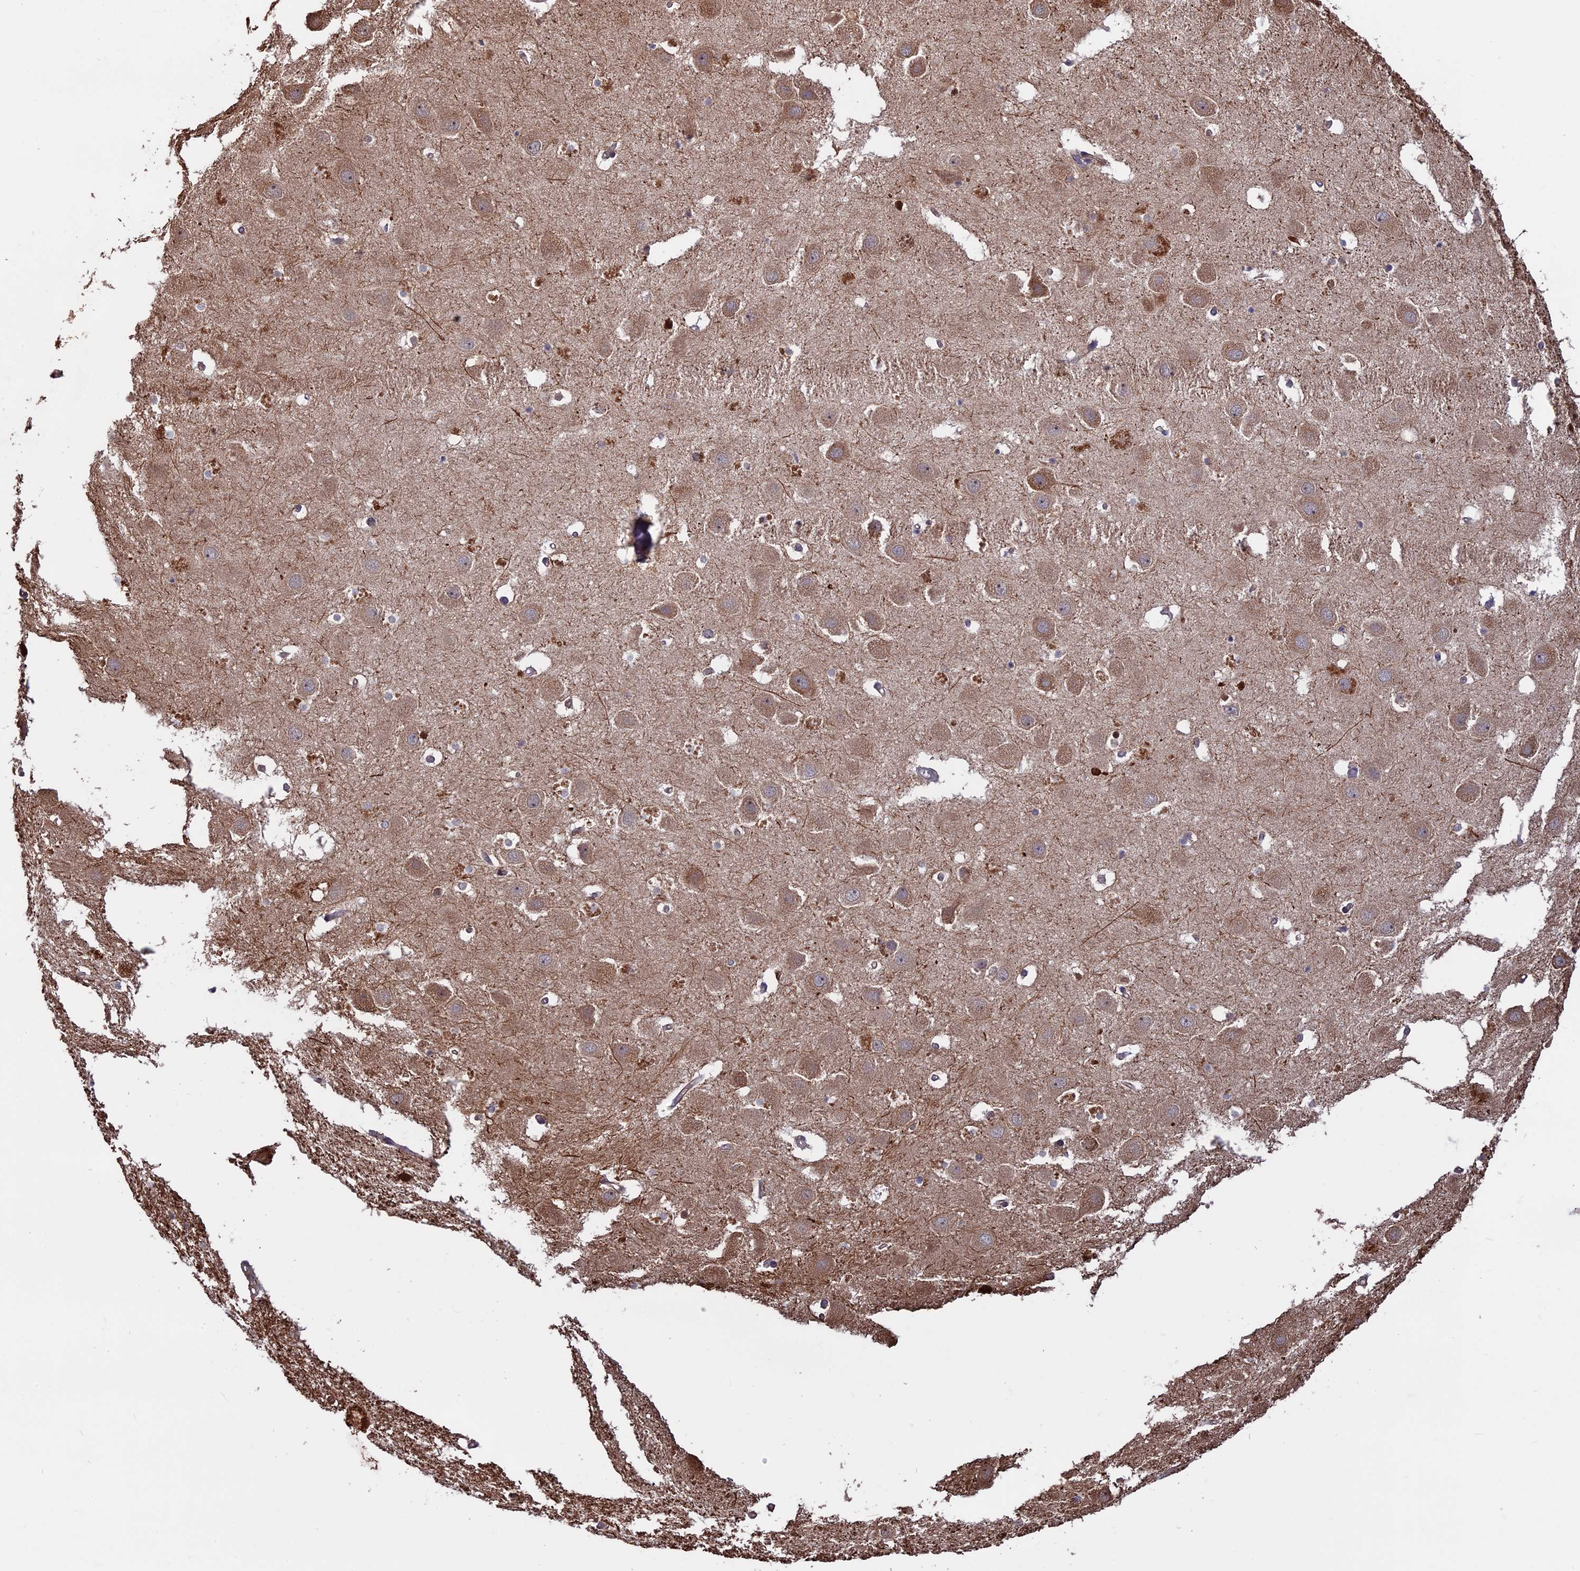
{"staining": {"intensity": "weak", "quantity": "<25%", "location": "cytoplasmic/membranous"}, "tissue": "hippocampus", "cell_type": "Glial cells", "image_type": "normal", "snomed": [{"axis": "morphology", "description": "Normal tissue, NOS"}, {"axis": "topography", "description": "Hippocampus"}], "caption": "High power microscopy image of an immunohistochemistry (IHC) micrograph of benign hippocampus, revealing no significant expression in glial cells.", "gene": "VWA3A", "patient": {"sex": "female", "age": 52}}